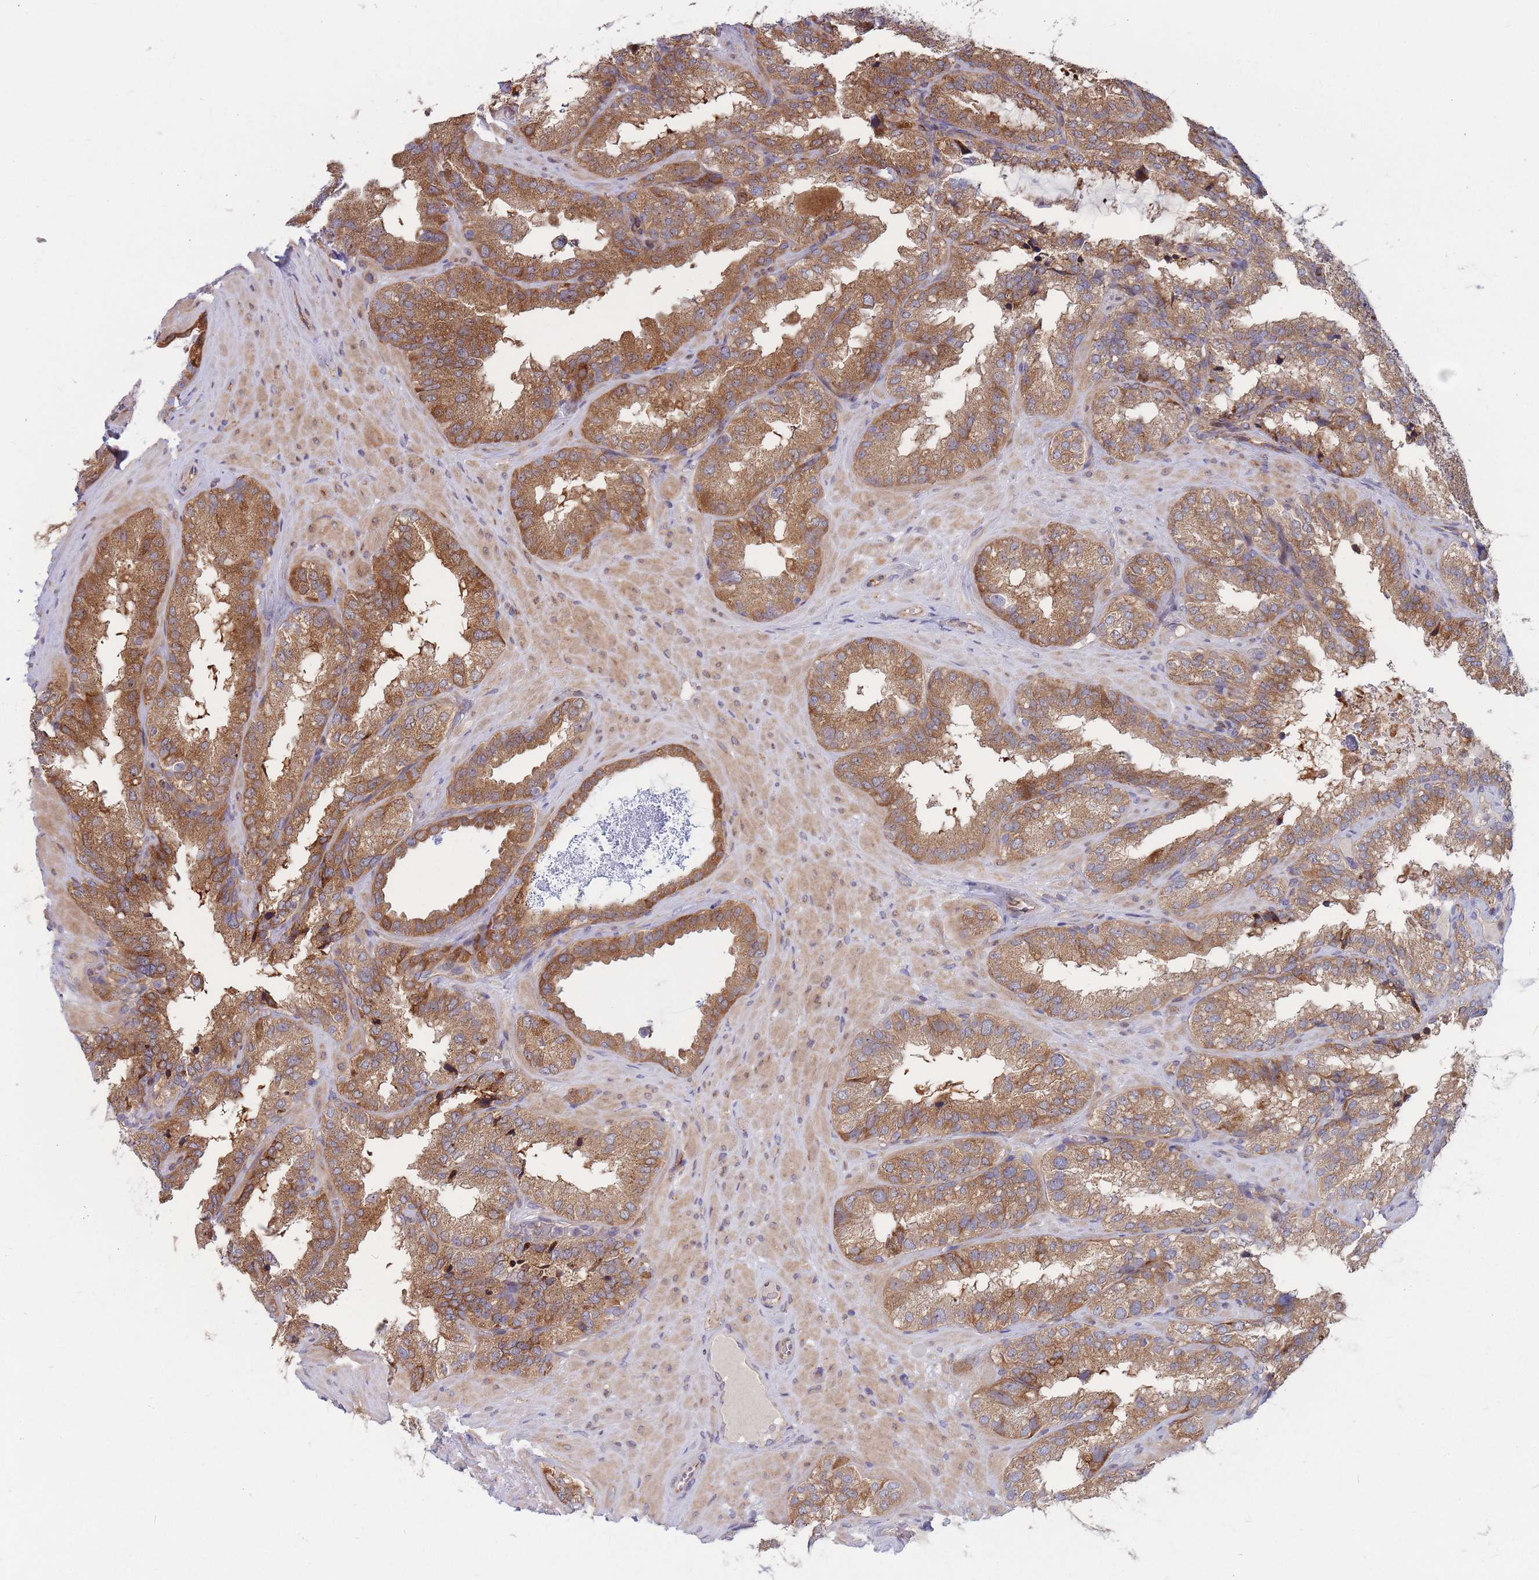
{"staining": {"intensity": "moderate", "quantity": ">75%", "location": "cytoplasmic/membranous"}, "tissue": "seminal vesicle", "cell_type": "Glandular cells", "image_type": "normal", "snomed": [{"axis": "morphology", "description": "Normal tissue, NOS"}, {"axis": "topography", "description": "Seminal veicle"}], "caption": "High-magnification brightfield microscopy of unremarkable seminal vesicle stained with DAB (3,3'-diaminobenzidine) (brown) and counterstained with hematoxylin (blue). glandular cells exhibit moderate cytoplasmic/membranous staining is identified in approximately>75% of cells.", "gene": "TMEM131L", "patient": {"sex": "male", "age": 58}}